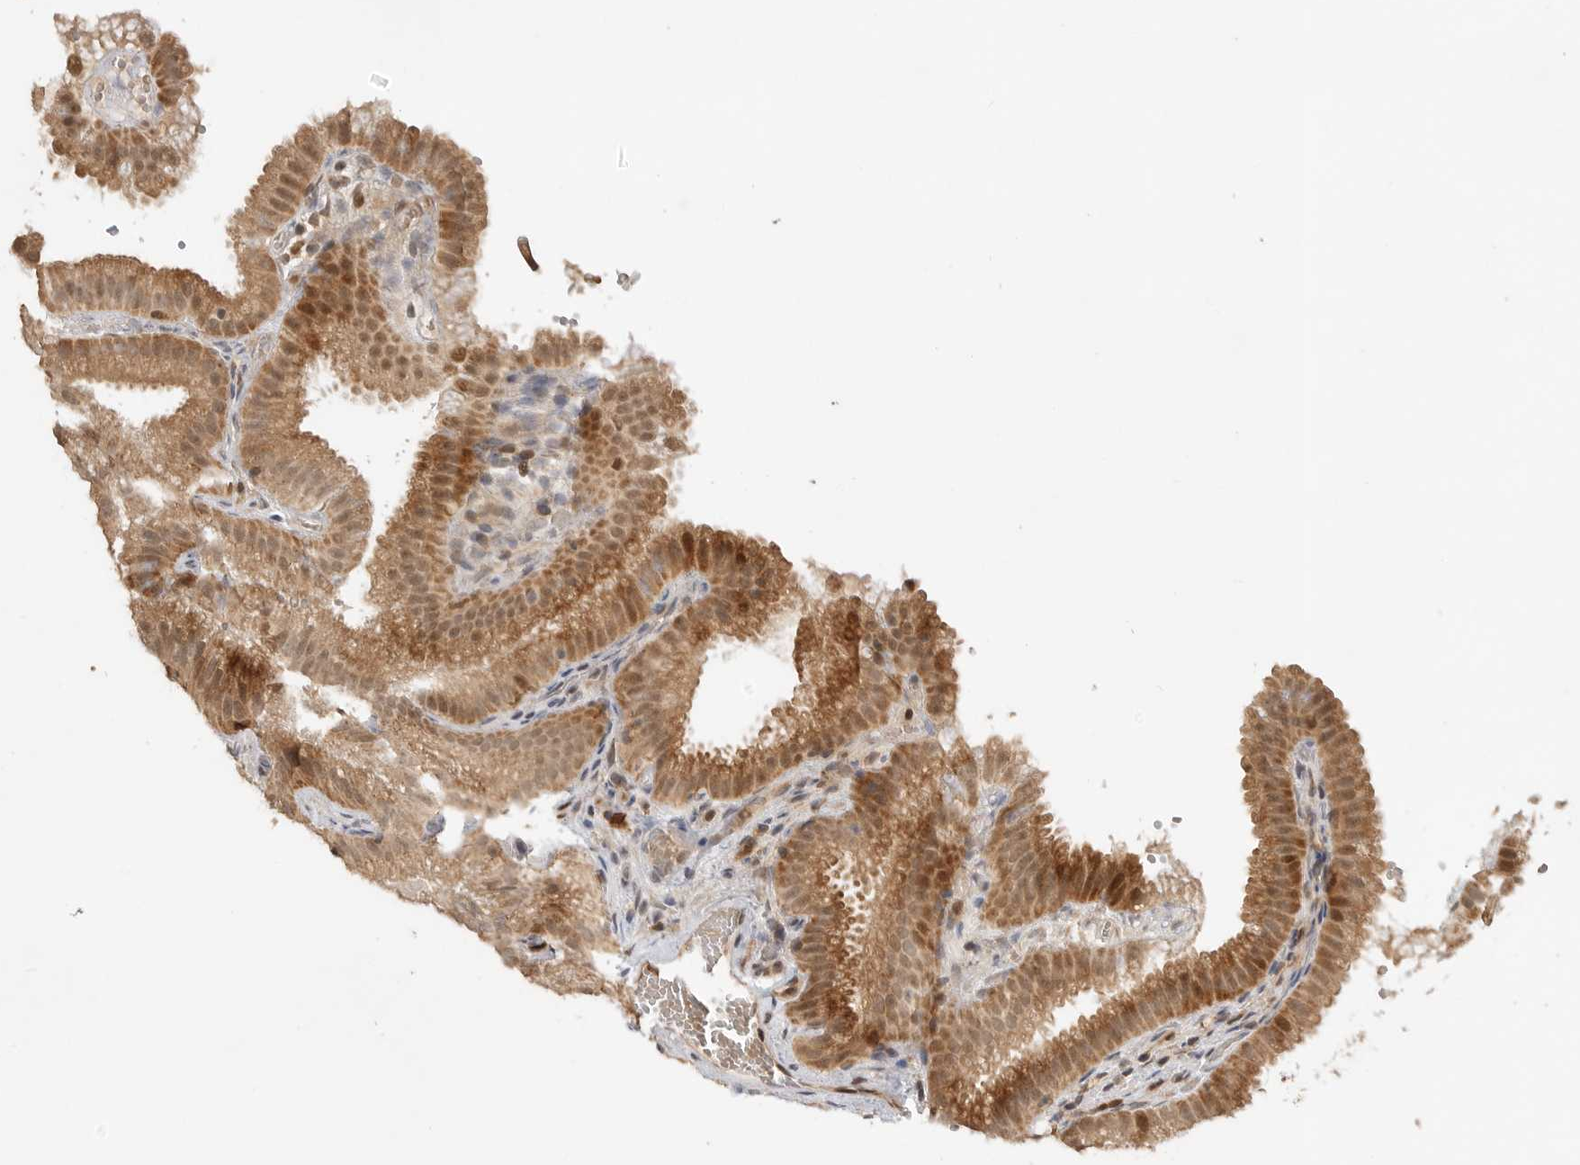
{"staining": {"intensity": "moderate", "quantity": ">75%", "location": "cytoplasmic/membranous,nuclear"}, "tissue": "gallbladder", "cell_type": "Glandular cells", "image_type": "normal", "snomed": [{"axis": "morphology", "description": "Normal tissue, NOS"}, {"axis": "topography", "description": "Gallbladder"}], "caption": "Brown immunohistochemical staining in normal human gallbladder demonstrates moderate cytoplasmic/membranous,nuclear expression in about >75% of glandular cells.", "gene": "ALKAL1", "patient": {"sex": "female", "age": 30}}